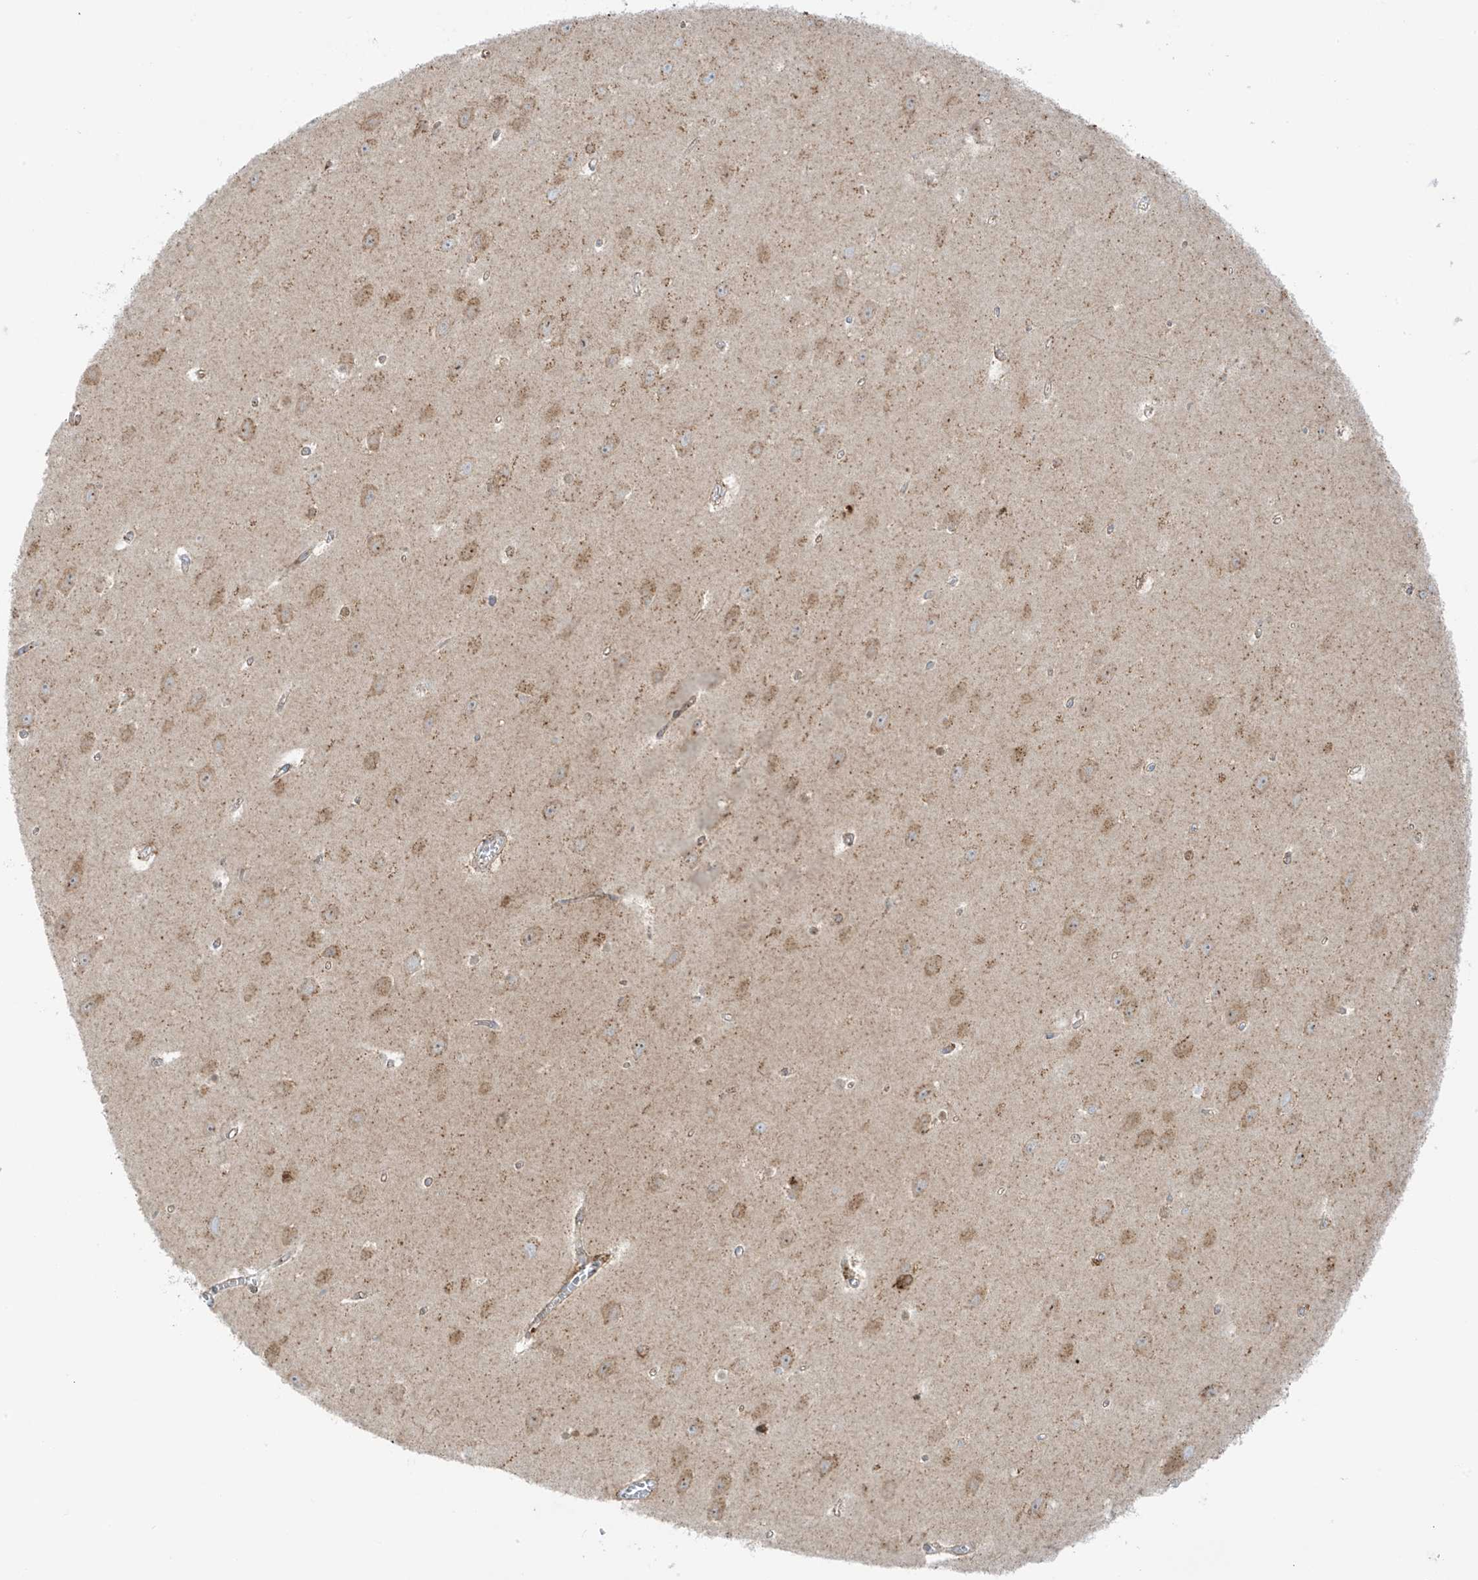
{"staining": {"intensity": "negative", "quantity": "none", "location": "none"}, "tissue": "hippocampus", "cell_type": "Glial cells", "image_type": "normal", "snomed": [{"axis": "morphology", "description": "Normal tissue, NOS"}, {"axis": "topography", "description": "Hippocampus"}], "caption": "DAB immunohistochemical staining of benign human hippocampus shows no significant positivity in glial cells.", "gene": "XKR3", "patient": {"sex": "female", "age": 64}}